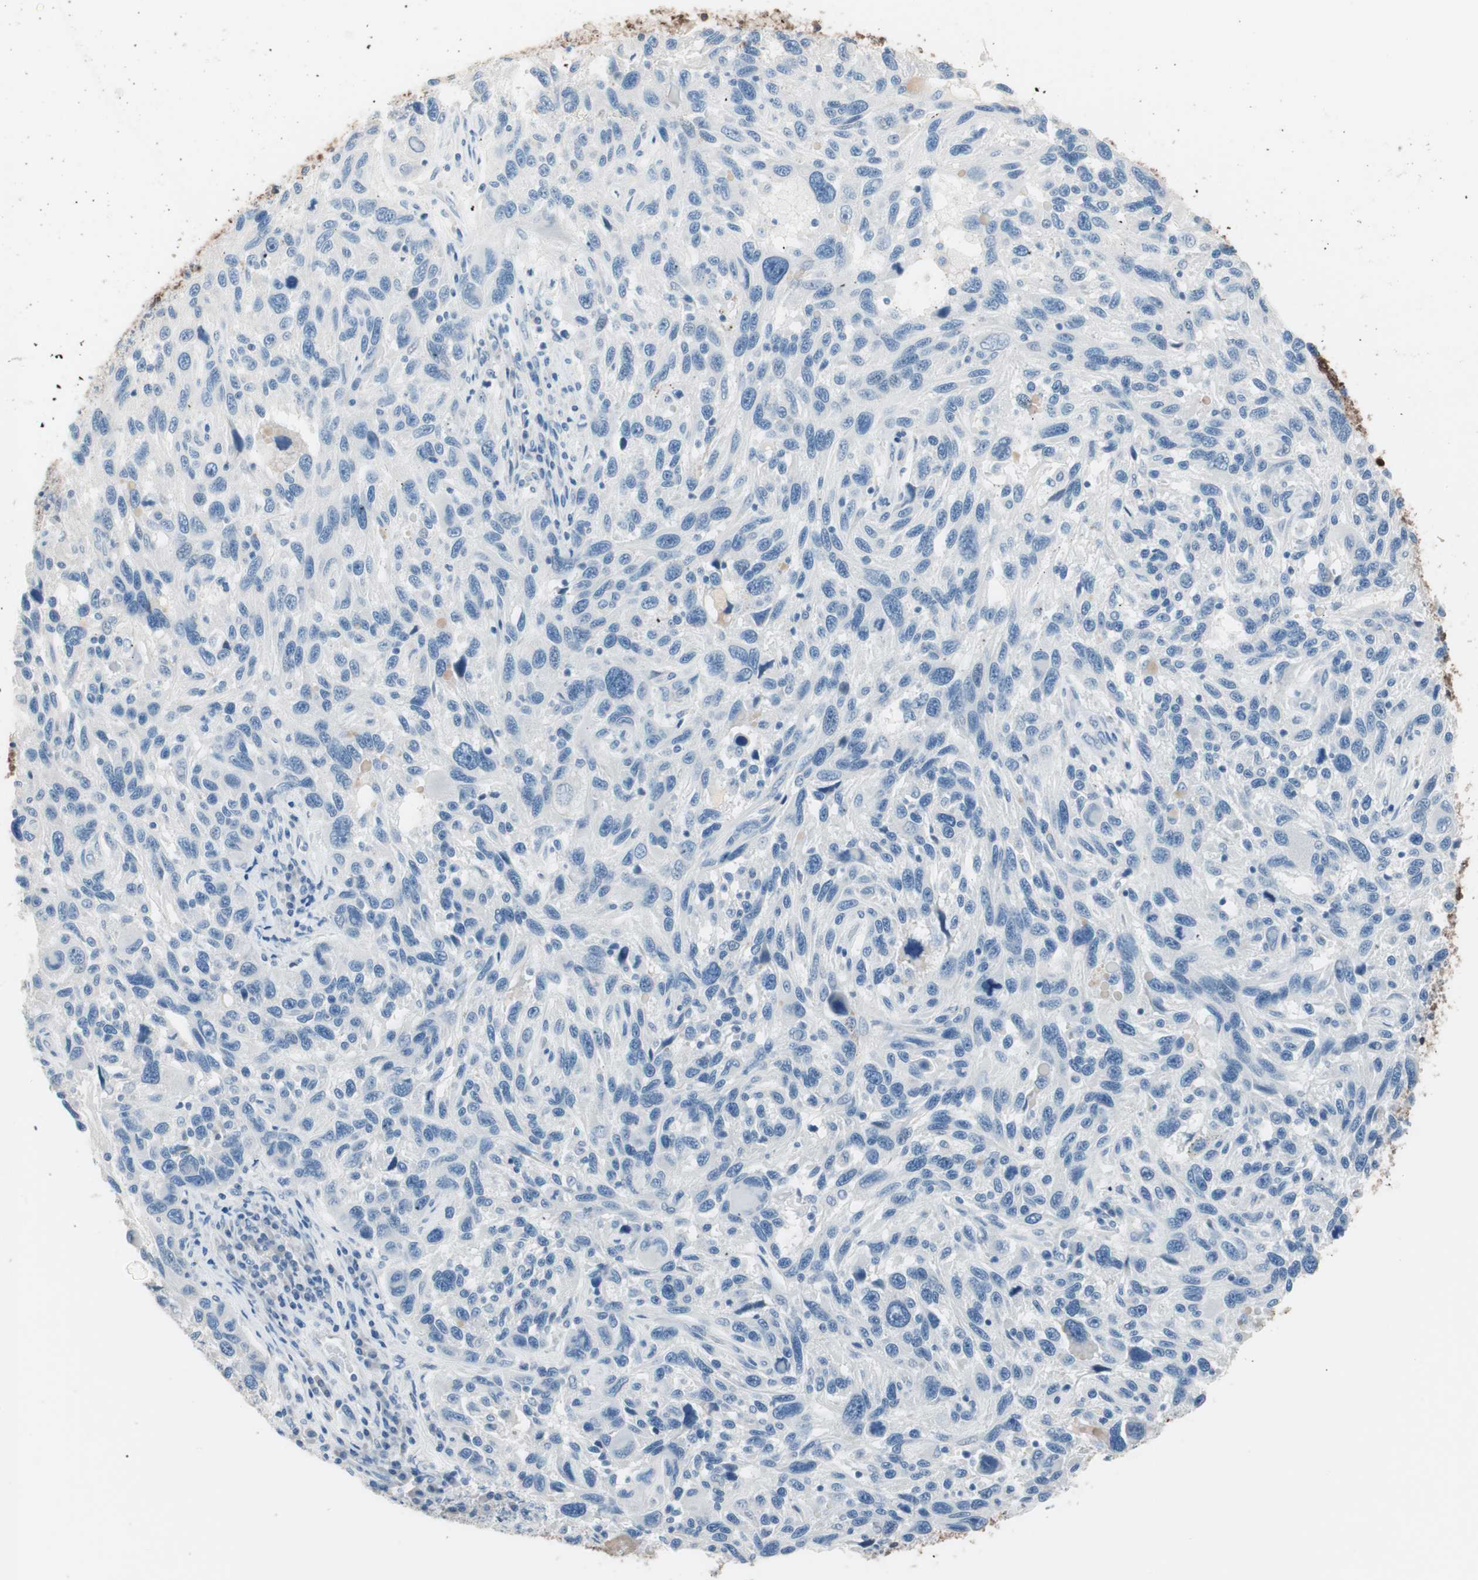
{"staining": {"intensity": "negative", "quantity": "none", "location": "none"}, "tissue": "melanoma", "cell_type": "Tumor cells", "image_type": "cancer", "snomed": [{"axis": "morphology", "description": "Malignant melanoma, NOS"}, {"axis": "topography", "description": "Skin"}], "caption": "DAB immunohistochemical staining of melanoma reveals no significant staining in tumor cells.", "gene": "VIL1", "patient": {"sex": "male", "age": 53}}